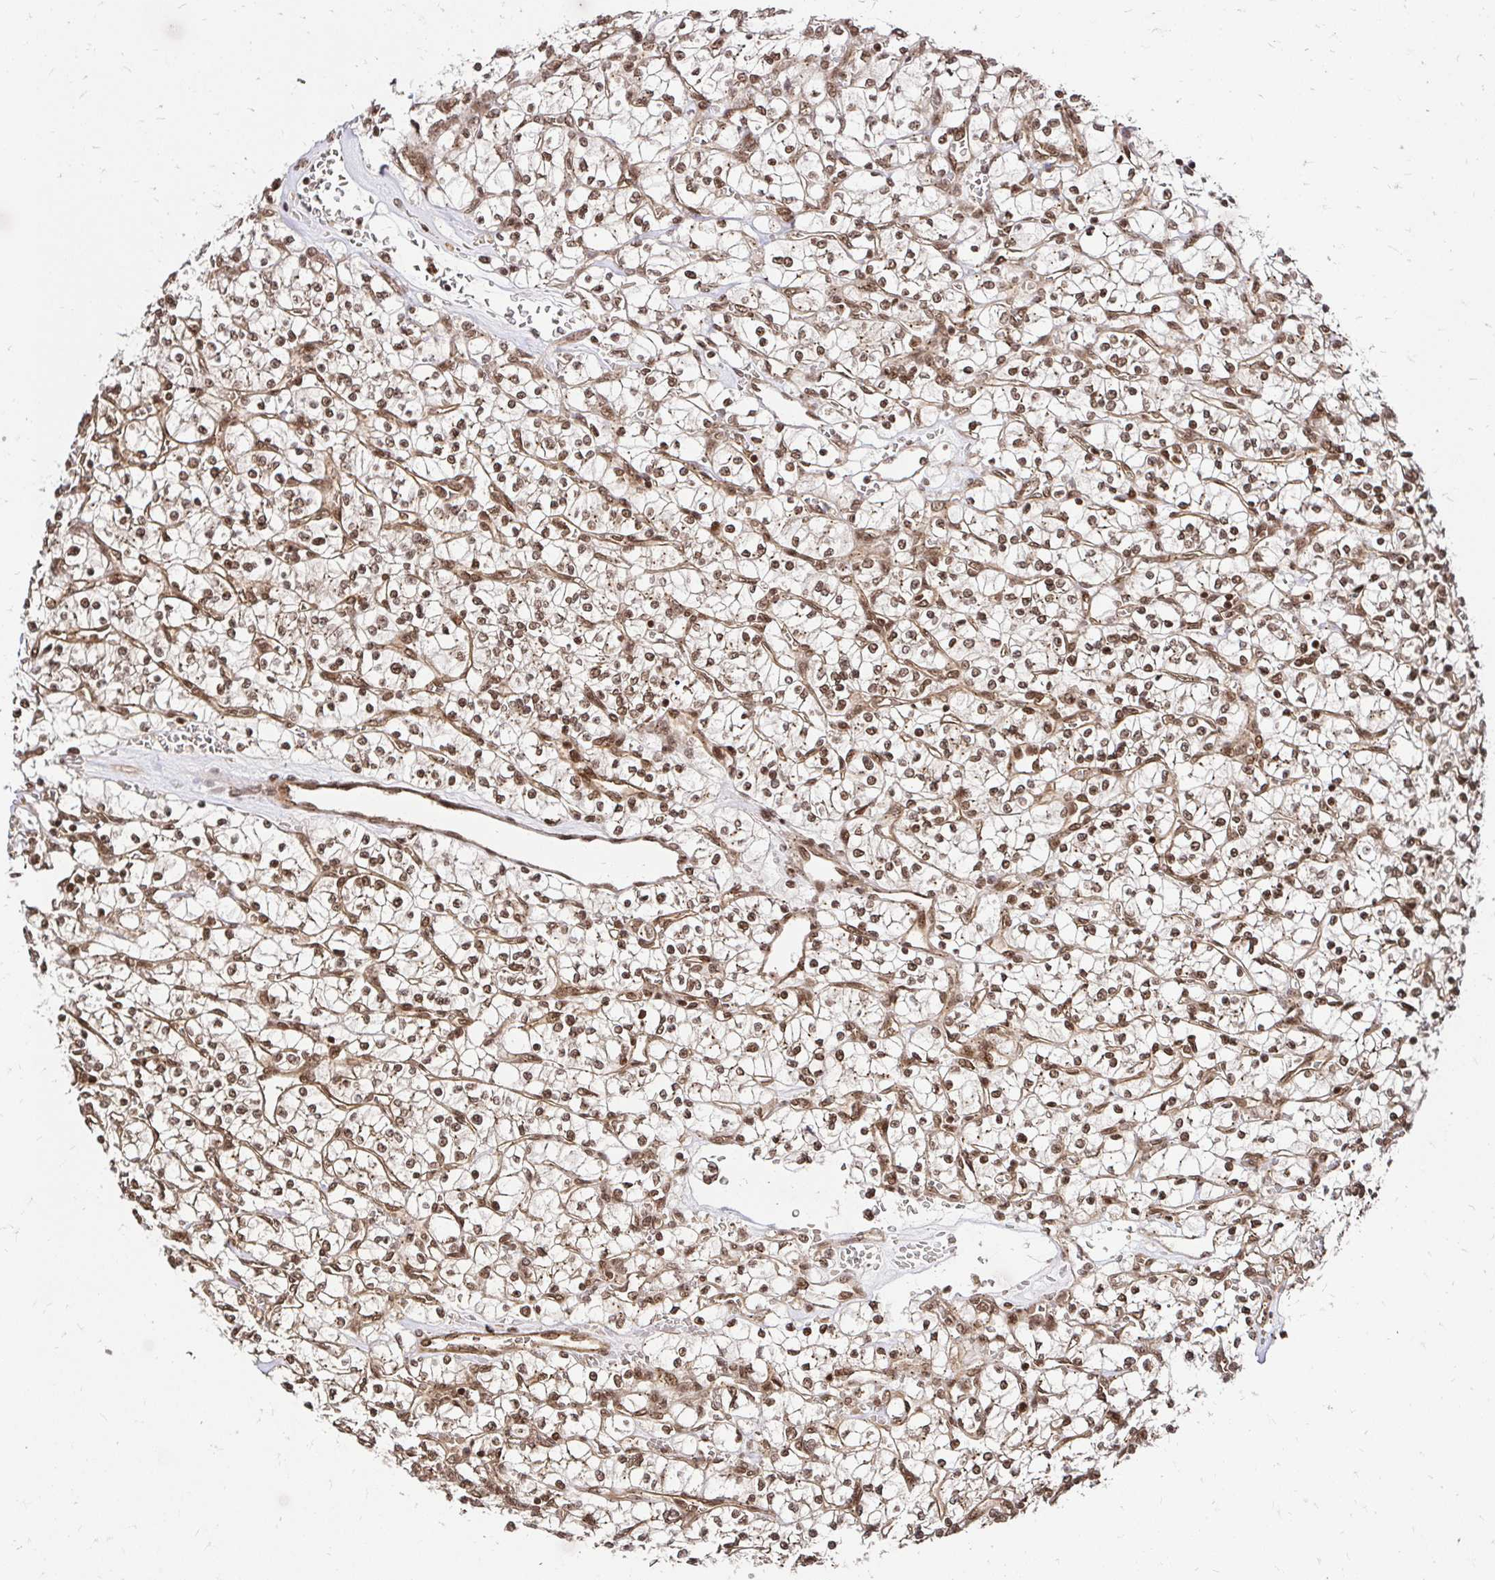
{"staining": {"intensity": "moderate", "quantity": ">75%", "location": "nuclear"}, "tissue": "renal cancer", "cell_type": "Tumor cells", "image_type": "cancer", "snomed": [{"axis": "morphology", "description": "Adenocarcinoma, NOS"}, {"axis": "topography", "description": "Kidney"}], "caption": "Immunohistochemical staining of human renal cancer displays medium levels of moderate nuclear protein positivity in approximately >75% of tumor cells.", "gene": "GLYR1", "patient": {"sex": "female", "age": 64}}